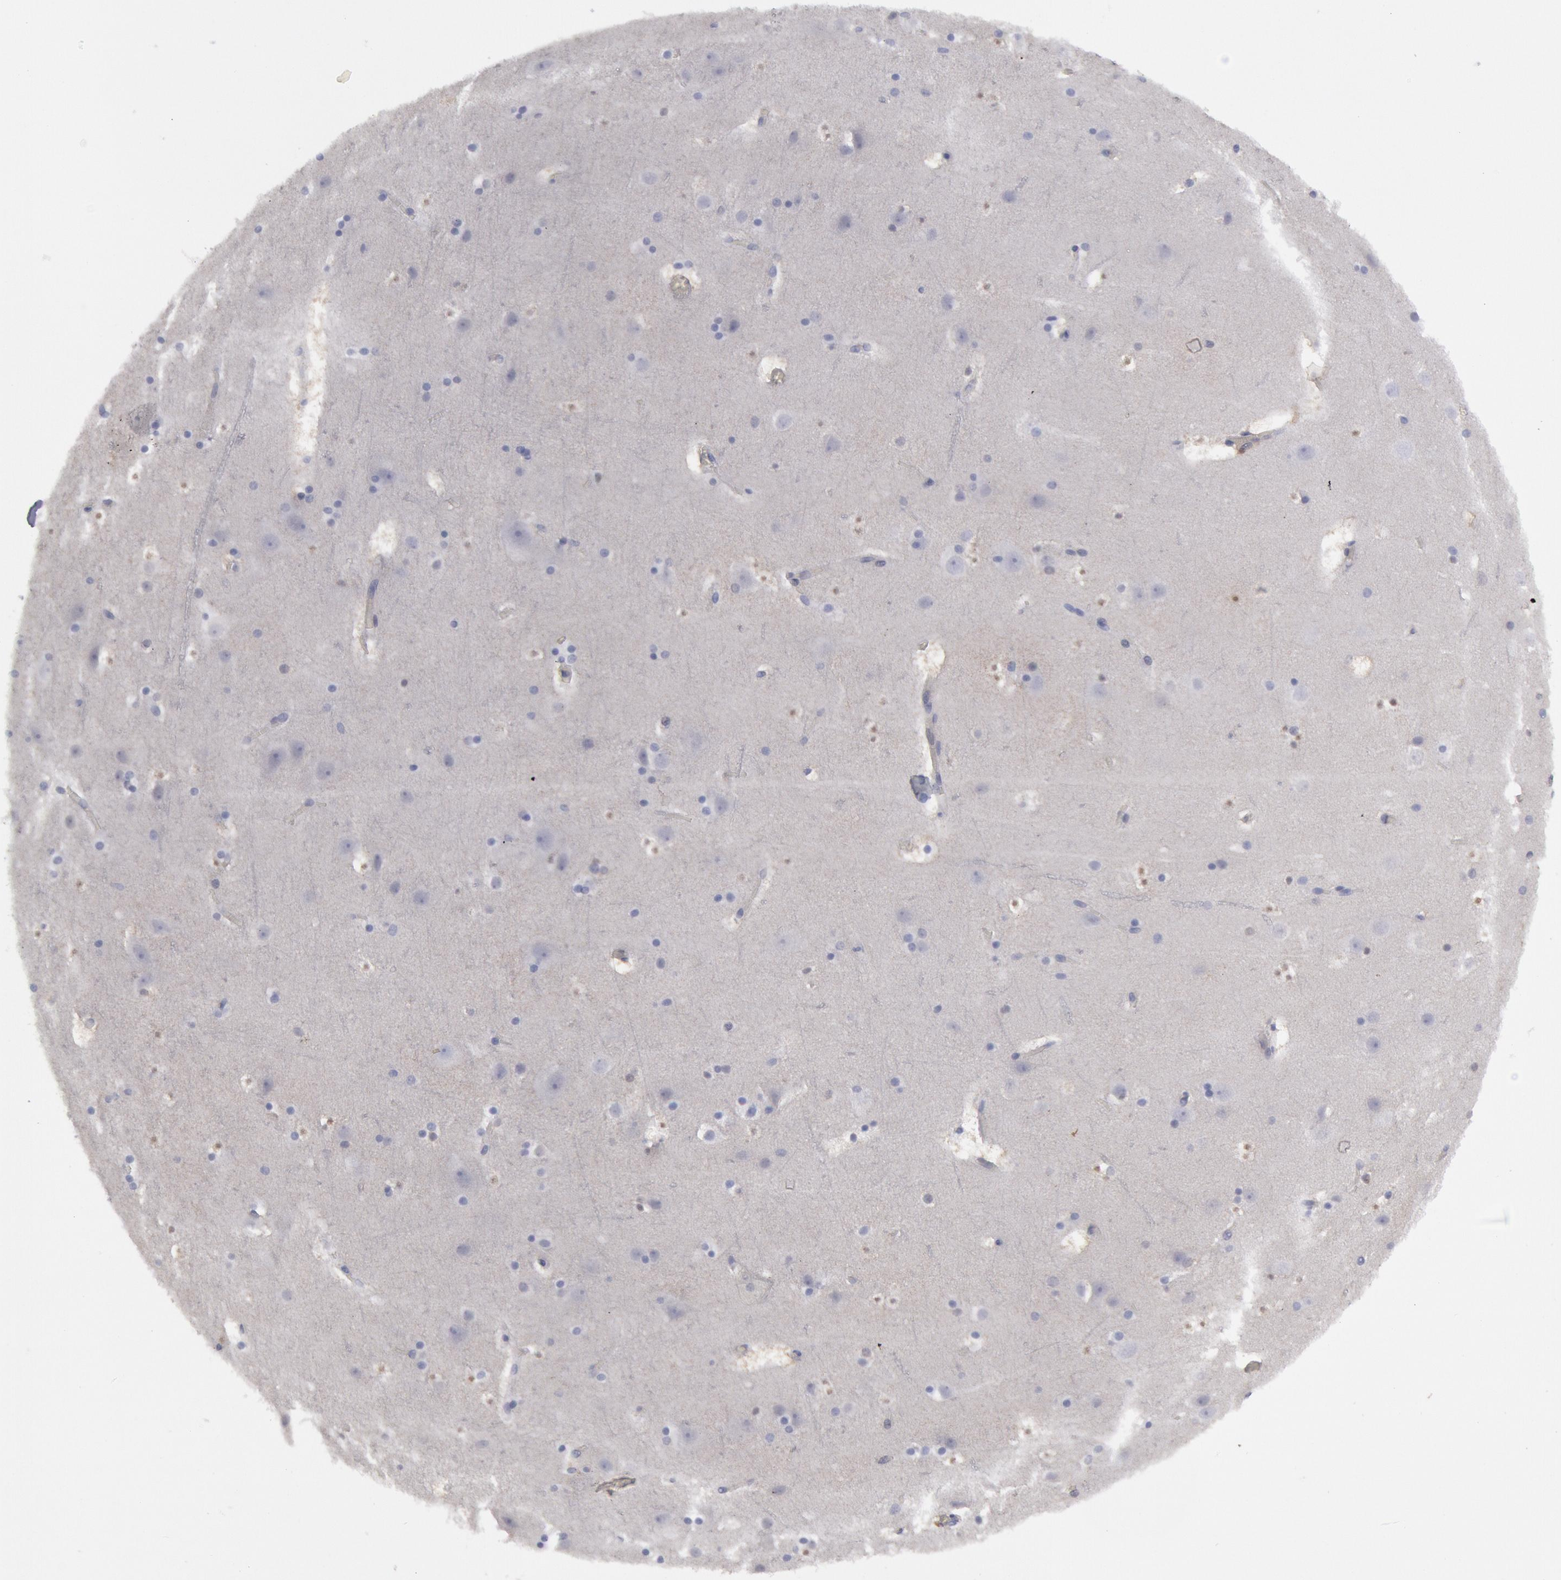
{"staining": {"intensity": "negative", "quantity": "none", "location": "none"}, "tissue": "cerebral cortex", "cell_type": "Endothelial cells", "image_type": "normal", "snomed": [{"axis": "morphology", "description": "Normal tissue, NOS"}, {"axis": "topography", "description": "Cerebral cortex"}], "caption": "IHC of normal human cerebral cortex displays no positivity in endothelial cells.", "gene": "FHL1", "patient": {"sex": "male", "age": 45}}